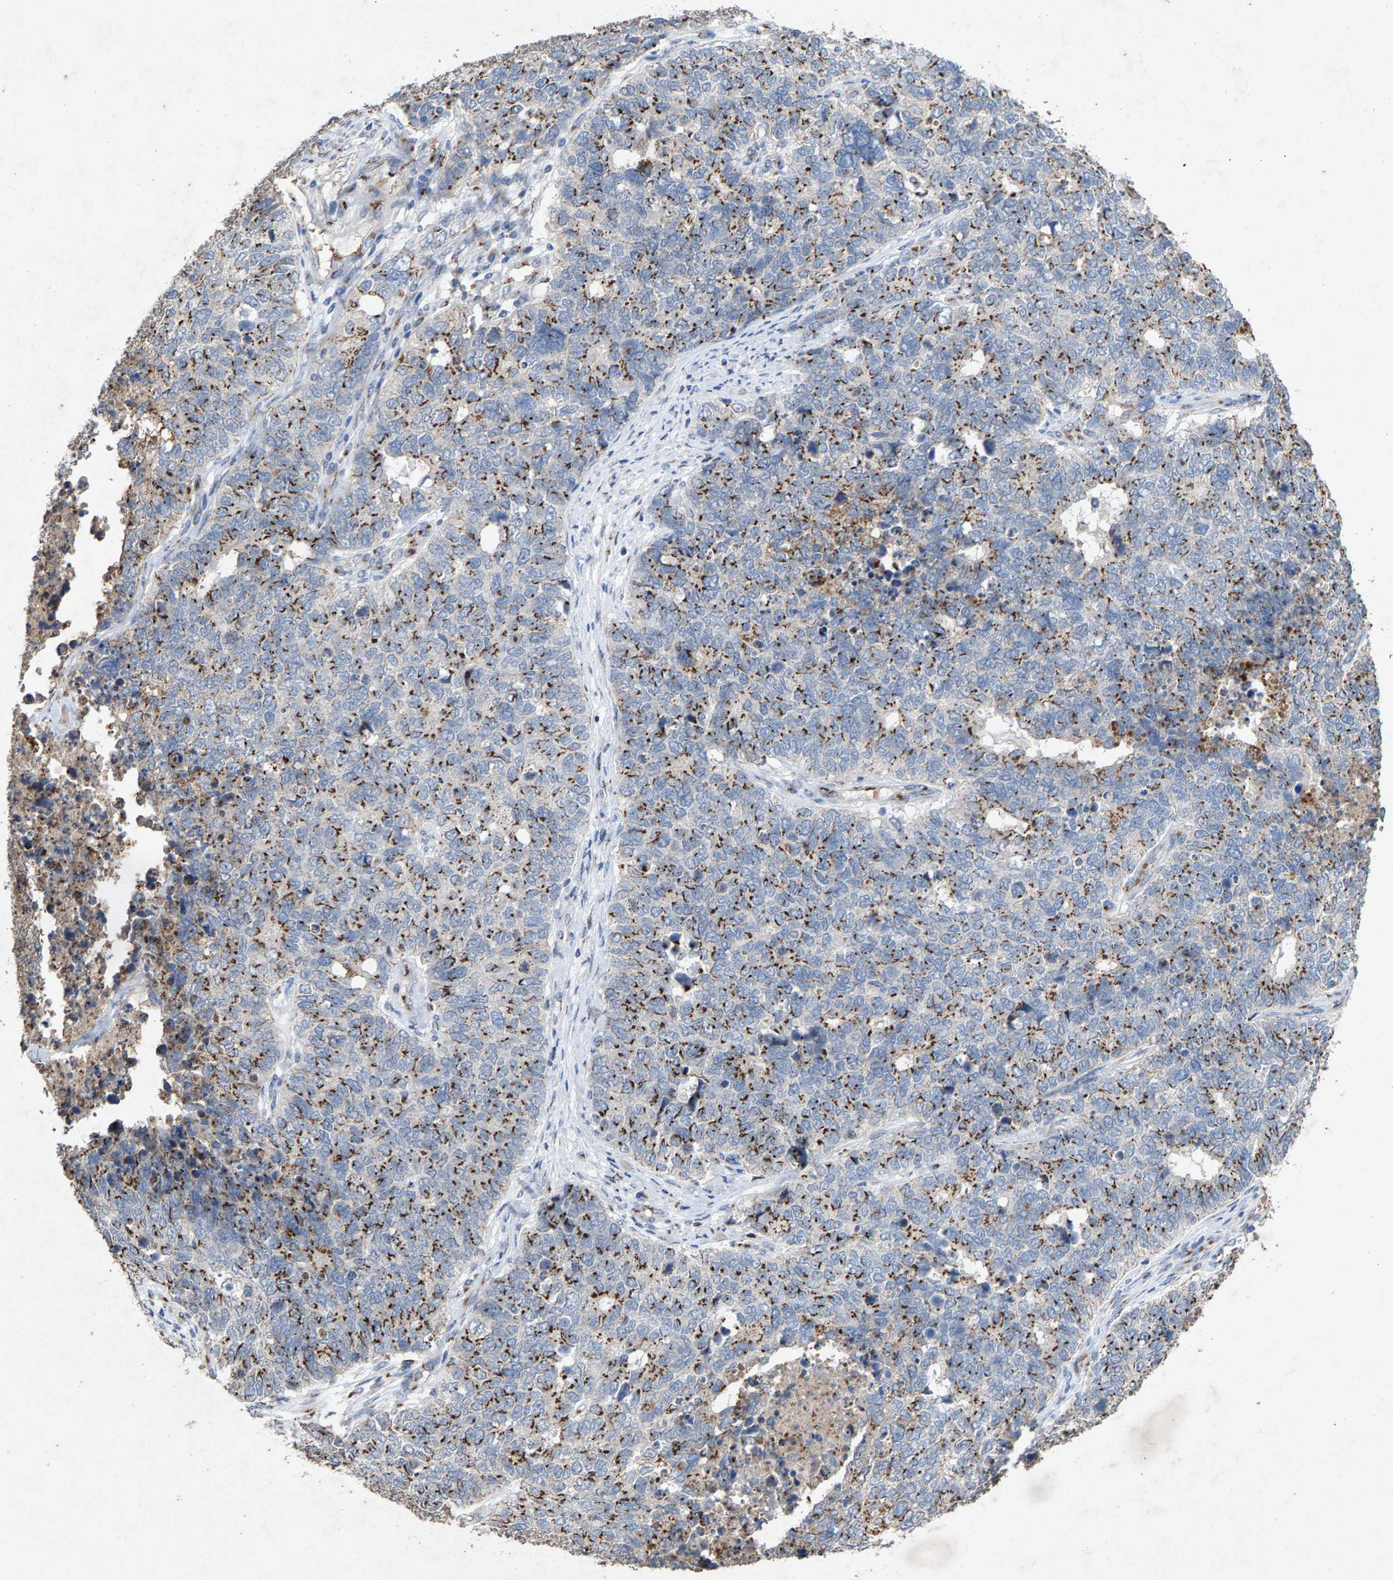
{"staining": {"intensity": "strong", "quantity": ">75%", "location": "cytoplasmic/membranous"}, "tissue": "cervical cancer", "cell_type": "Tumor cells", "image_type": "cancer", "snomed": [{"axis": "morphology", "description": "Squamous cell carcinoma, NOS"}, {"axis": "topography", "description": "Cervix"}], "caption": "A micrograph of human cervical cancer (squamous cell carcinoma) stained for a protein demonstrates strong cytoplasmic/membranous brown staining in tumor cells.", "gene": "MAN2A1", "patient": {"sex": "female", "age": 63}}